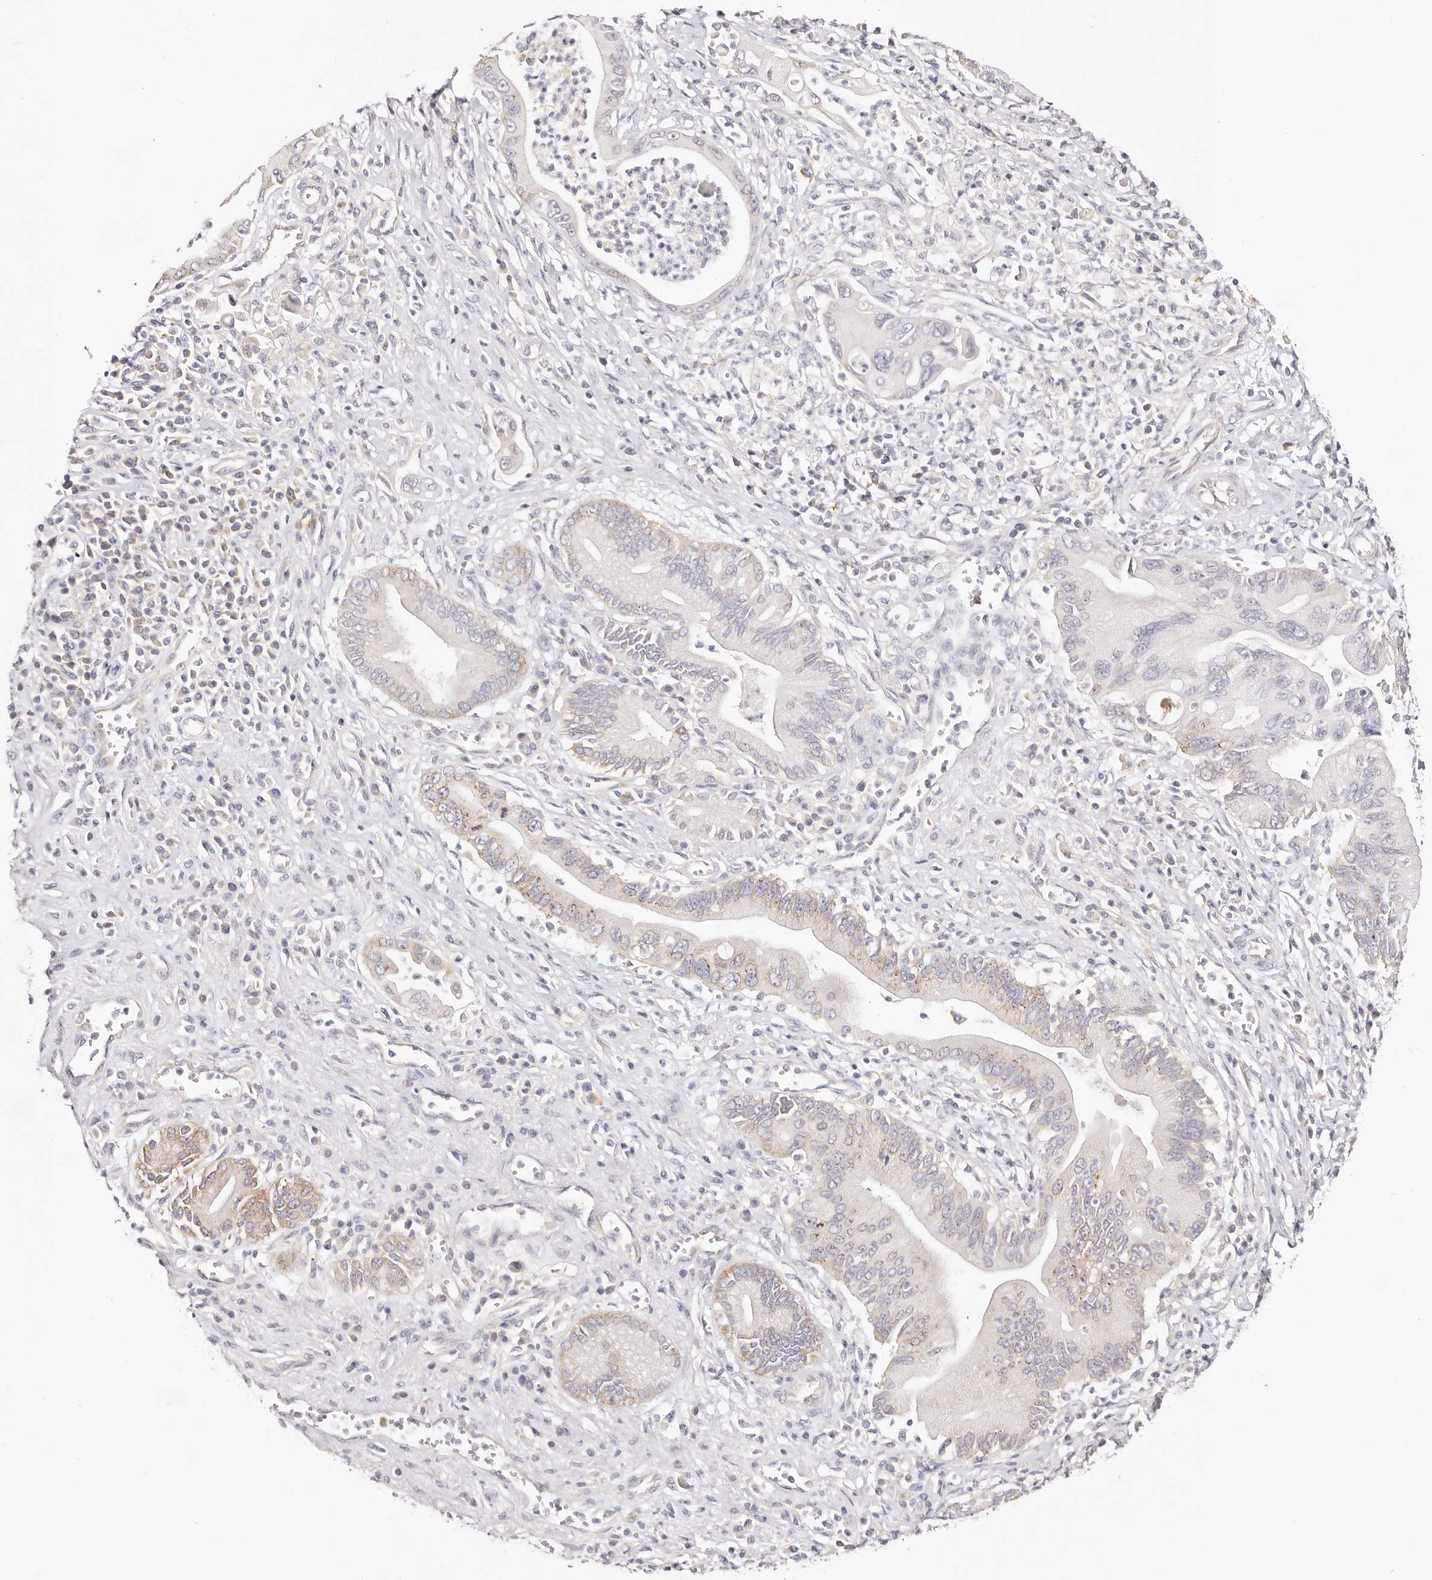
{"staining": {"intensity": "weak", "quantity": "25%-75%", "location": "cytoplasmic/membranous"}, "tissue": "pancreatic cancer", "cell_type": "Tumor cells", "image_type": "cancer", "snomed": [{"axis": "morphology", "description": "Adenocarcinoma, NOS"}, {"axis": "topography", "description": "Pancreas"}], "caption": "IHC staining of pancreatic cancer (adenocarcinoma), which shows low levels of weak cytoplasmic/membranous staining in approximately 25%-75% of tumor cells indicating weak cytoplasmic/membranous protein expression. The staining was performed using DAB (brown) for protein detection and nuclei were counterstained in hematoxylin (blue).", "gene": "GNA13", "patient": {"sex": "male", "age": 78}}